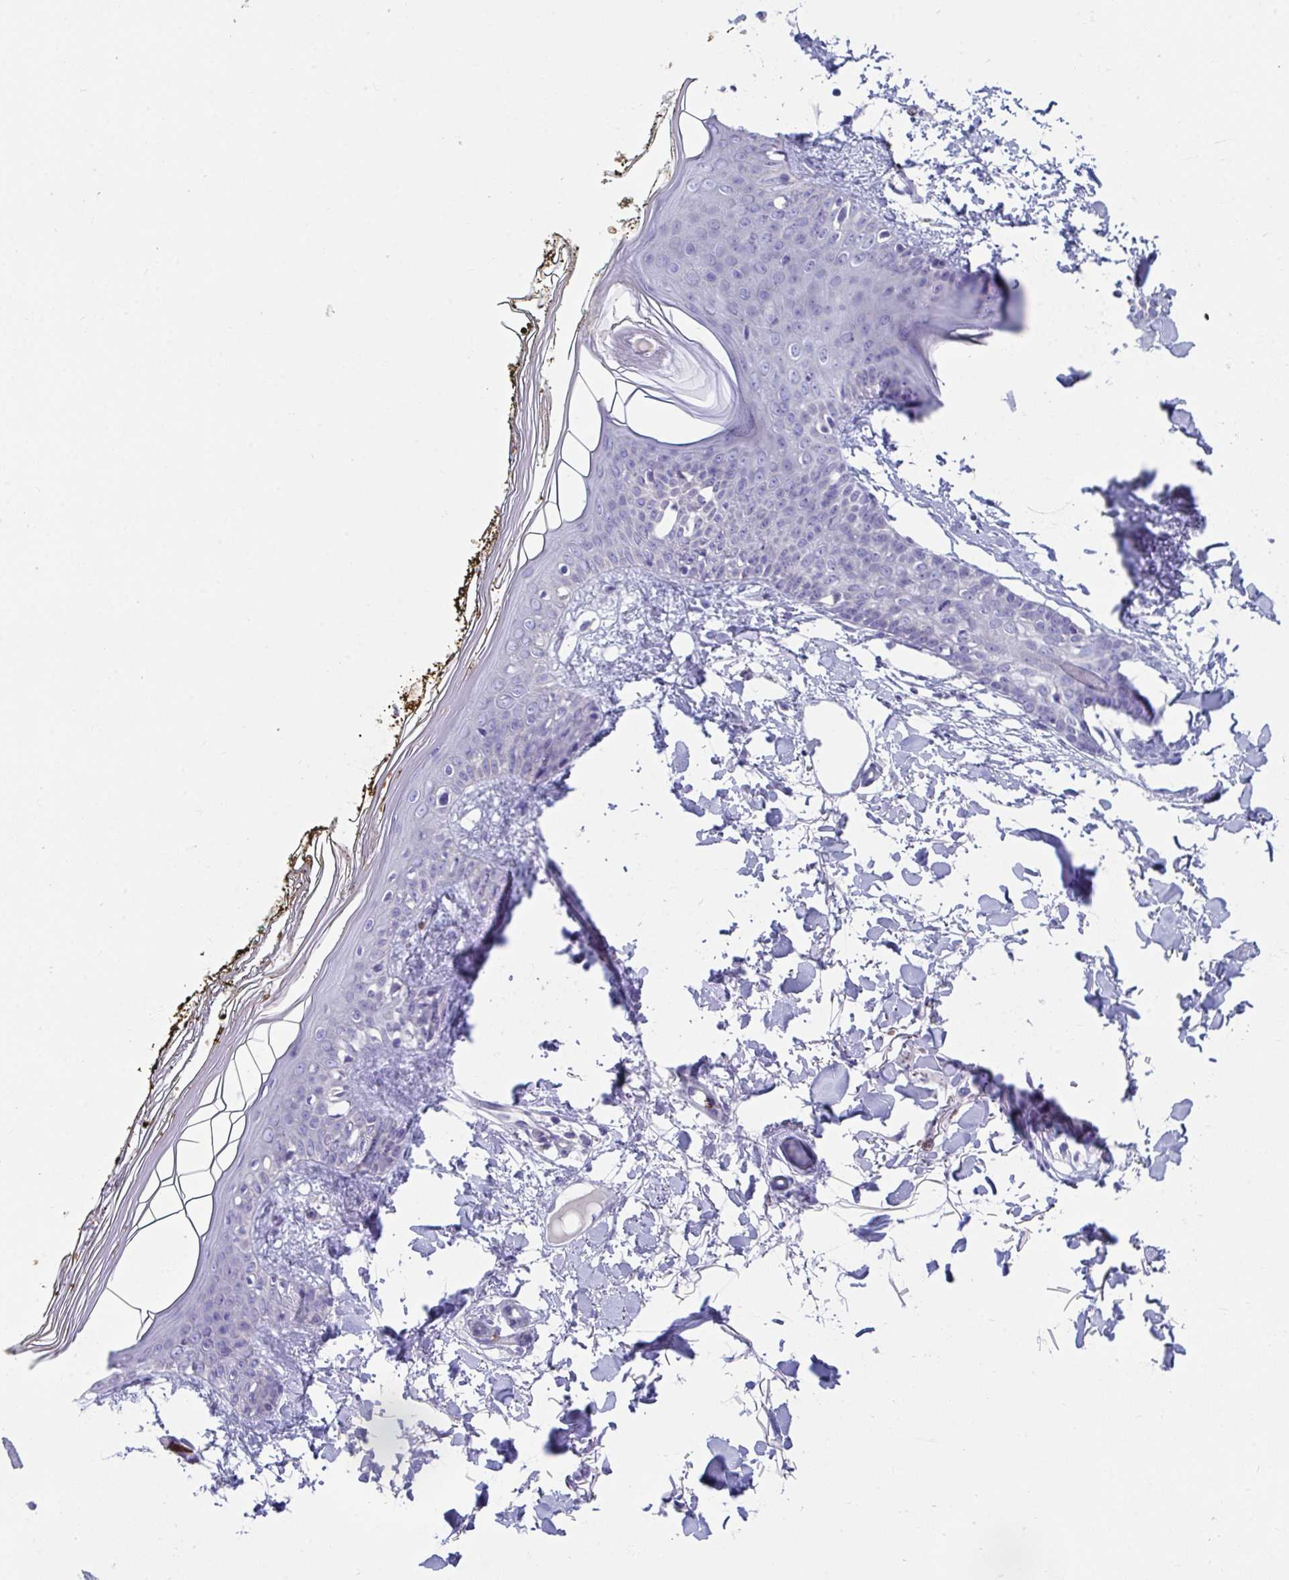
{"staining": {"intensity": "negative", "quantity": "none", "location": "none"}, "tissue": "skin", "cell_type": "Fibroblasts", "image_type": "normal", "snomed": [{"axis": "morphology", "description": "Normal tissue, NOS"}, {"axis": "topography", "description": "Skin"}], "caption": "Immunohistochemical staining of unremarkable skin shows no significant expression in fibroblasts. (Brightfield microscopy of DAB IHC at high magnification).", "gene": "TTC30A", "patient": {"sex": "female", "age": 34}}